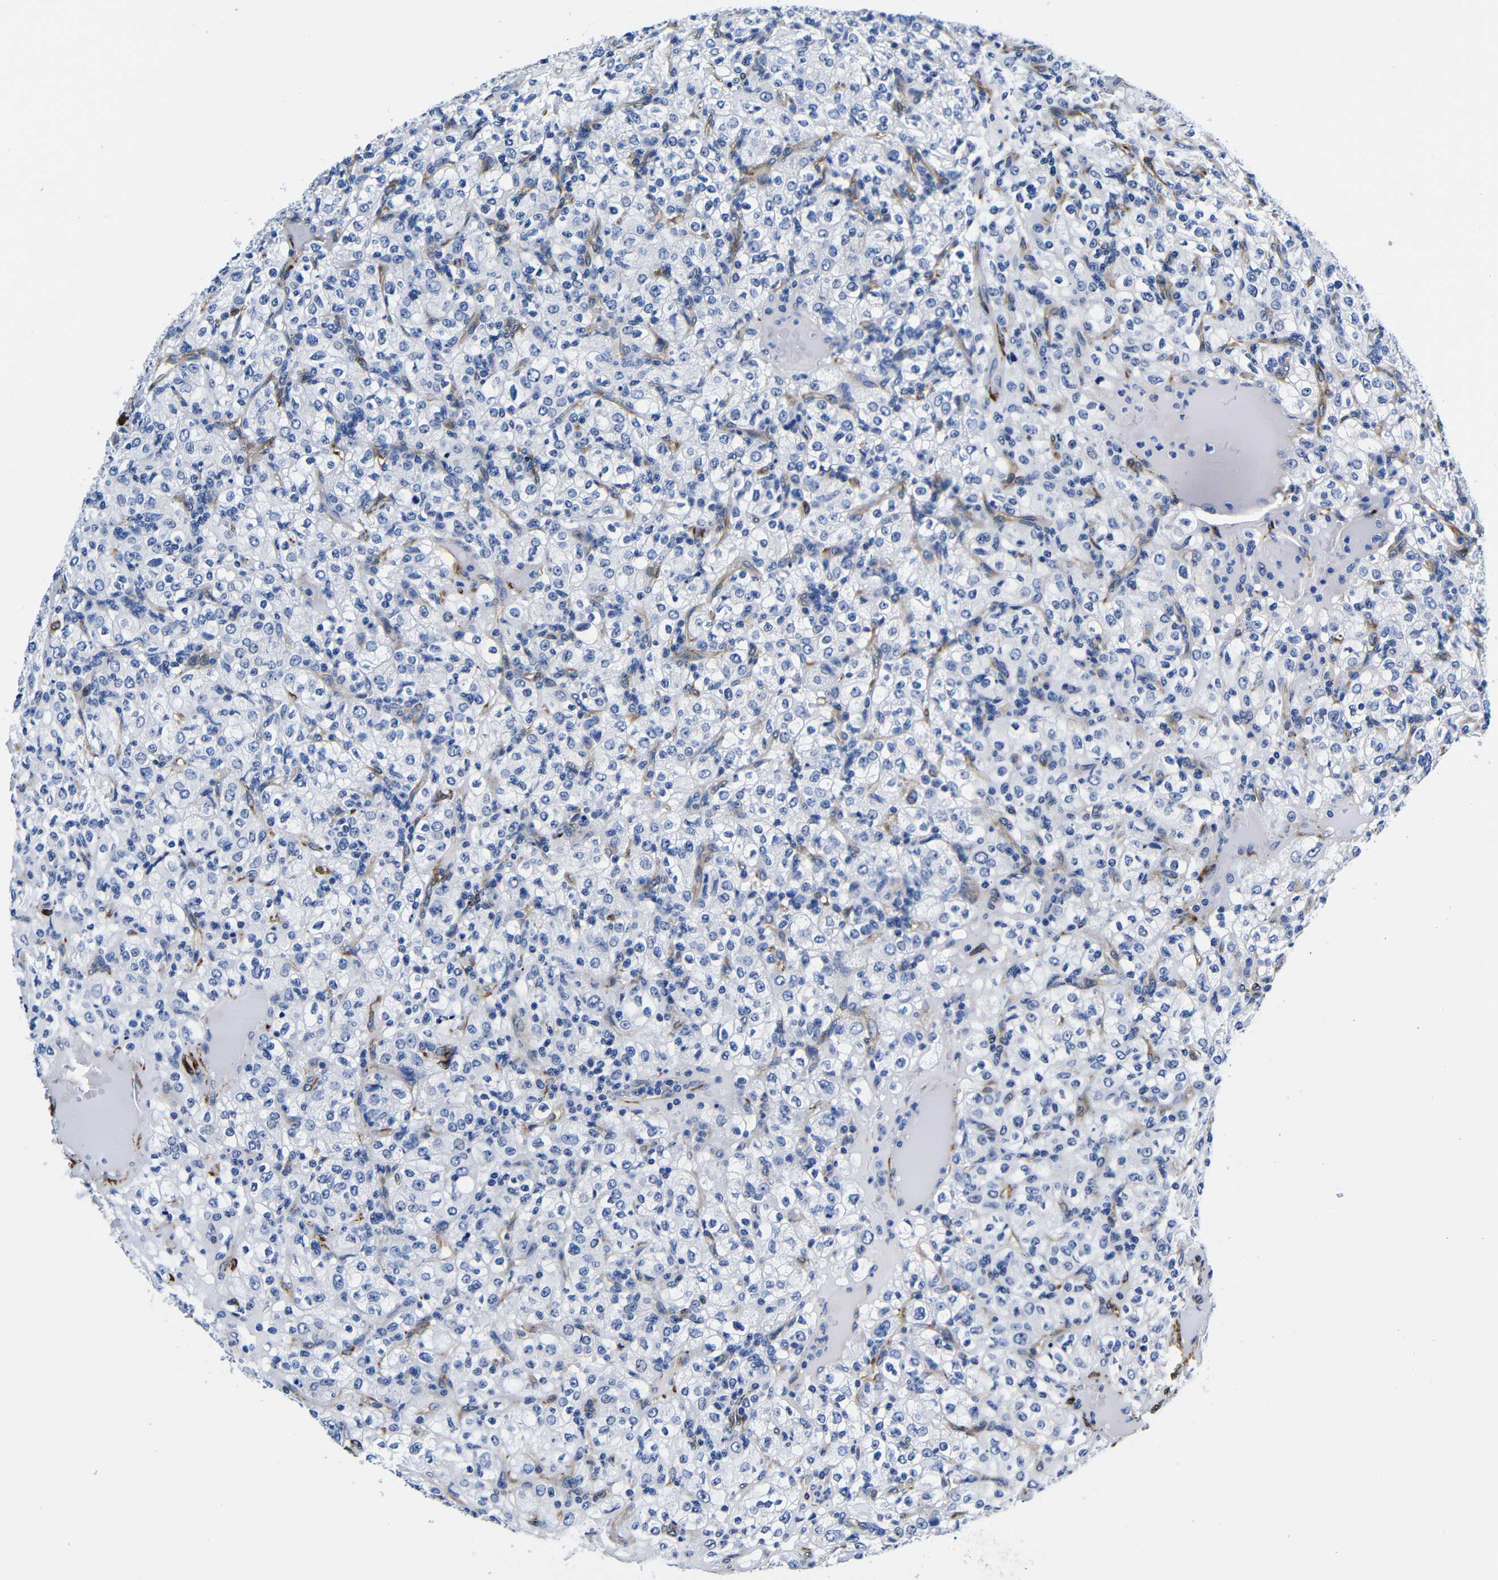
{"staining": {"intensity": "negative", "quantity": "none", "location": "none"}, "tissue": "renal cancer", "cell_type": "Tumor cells", "image_type": "cancer", "snomed": [{"axis": "morphology", "description": "Normal tissue, NOS"}, {"axis": "morphology", "description": "Adenocarcinoma, NOS"}, {"axis": "topography", "description": "Kidney"}], "caption": "An immunohistochemistry (IHC) image of adenocarcinoma (renal) is shown. There is no staining in tumor cells of adenocarcinoma (renal).", "gene": "LRIG1", "patient": {"sex": "female", "age": 72}}